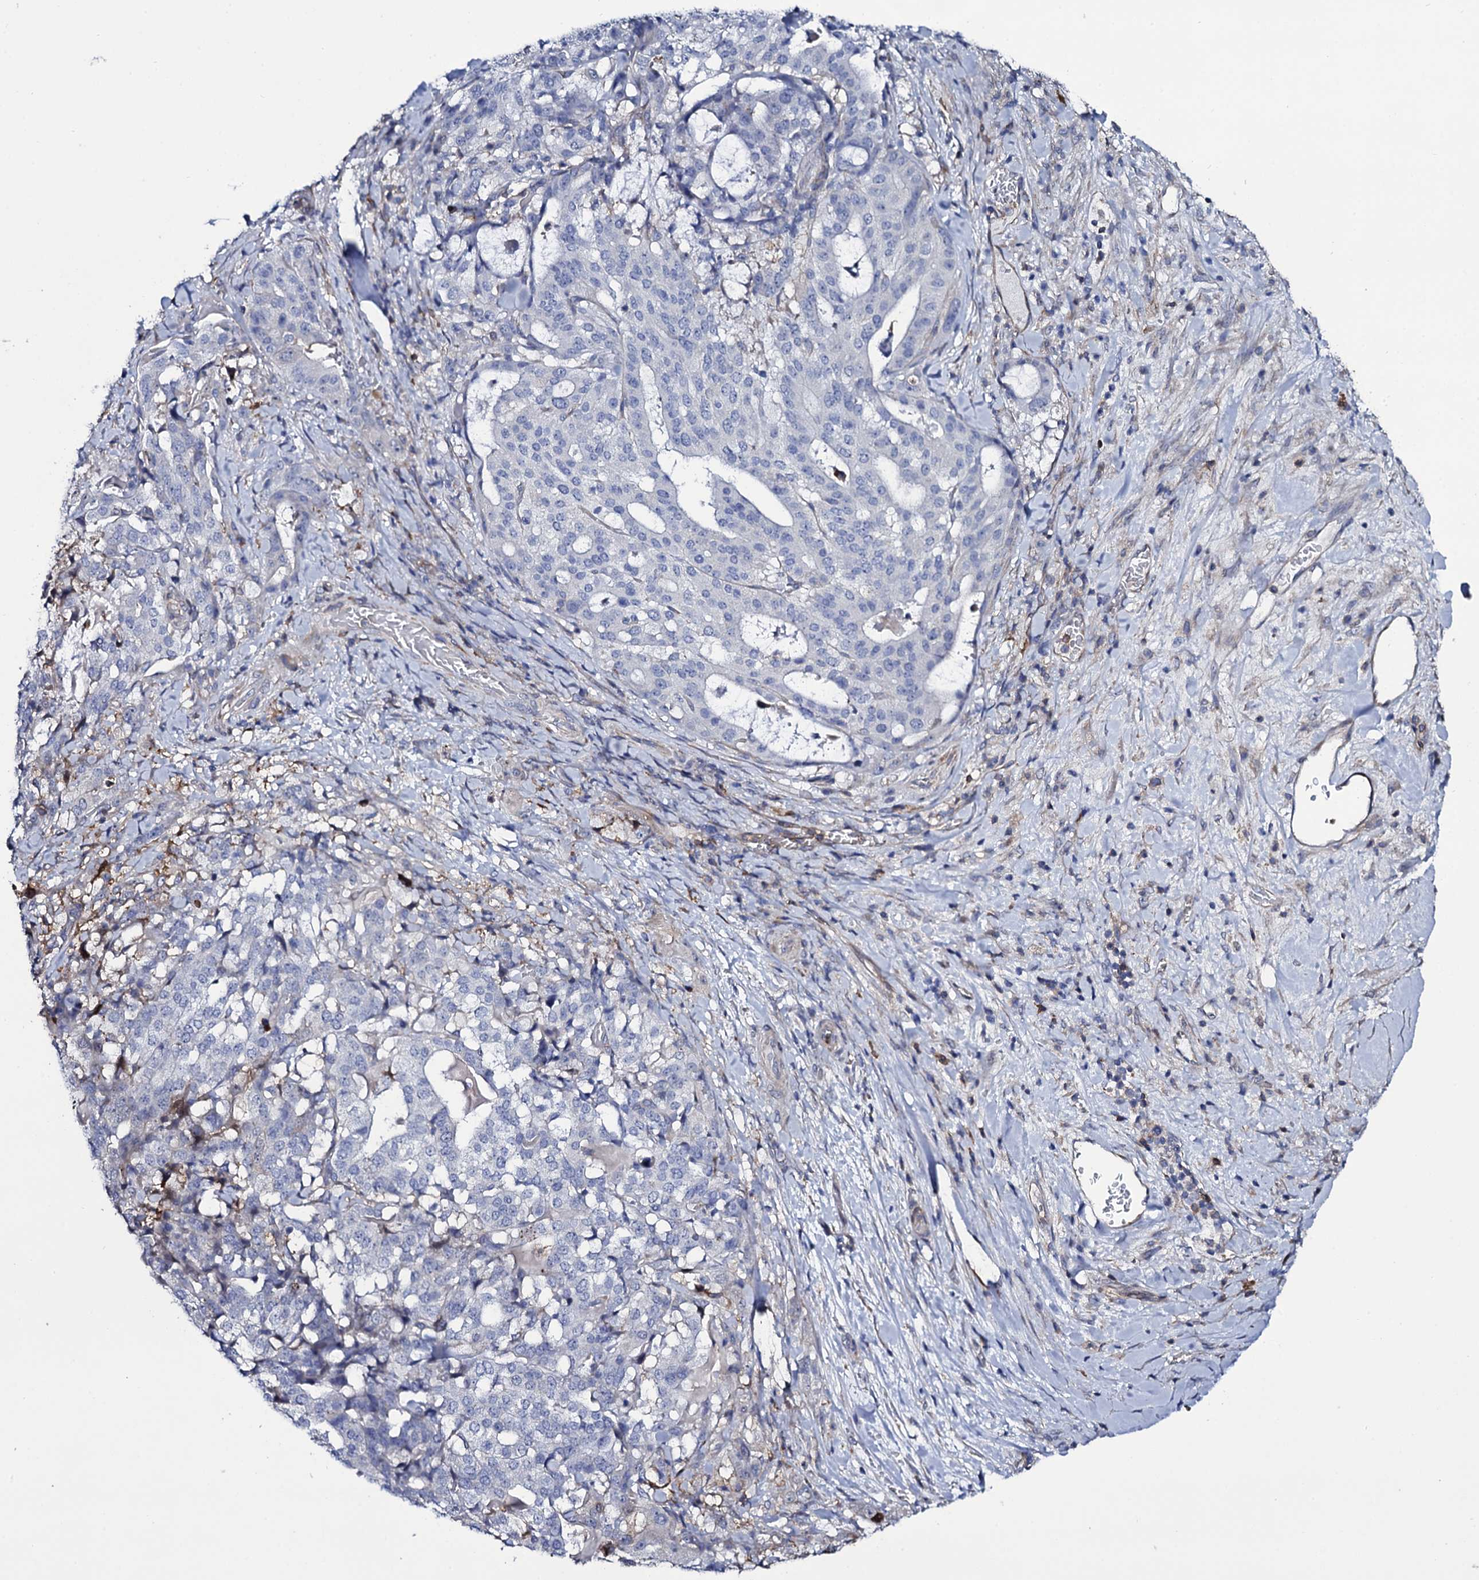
{"staining": {"intensity": "negative", "quantity": "none", "location": "none"}, "tissue": "stomach cancer", "cell_type": "Tumor cells", "image_type": "cancer", "snomed": [{"axis": "morphology", "description": "Adenocarcinoma, NOS"}, {"axis": "topography", "description": "Stomach"}], "caption": "Tumor cells are negative for protein expression in human stomach cancer (adenocarcinoma).", "gene": "TTC23", "patient": {"sex": "male", "age": 48}}